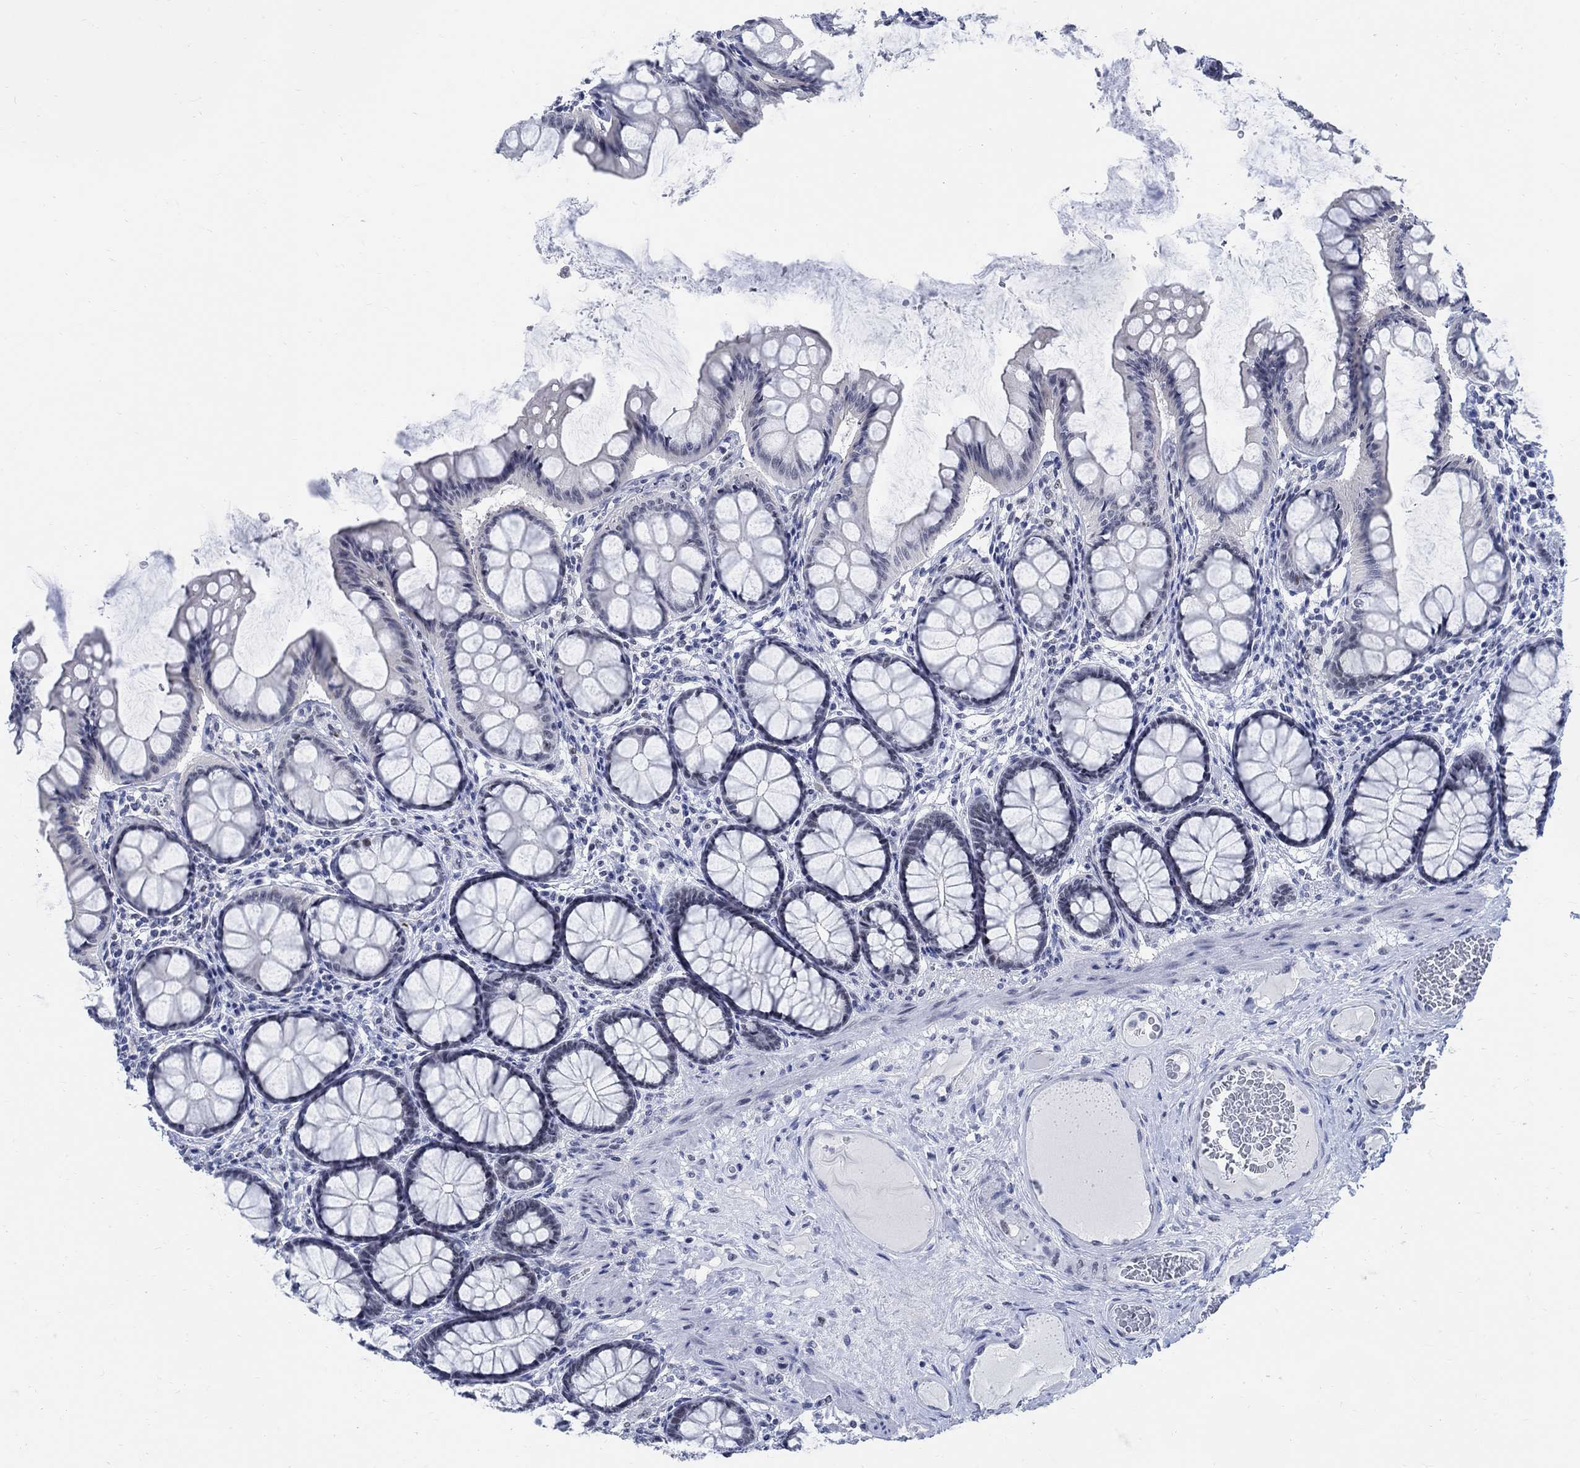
{"staining": {"intensity": "negative", "quantity": "none", "location": "none"}, "tissue": "colon", "cell_type": "Endothelial cells", "image_type": "normal", "snomed": [{"axis": "morphology", "description": "Normal tissue, NOS"}, {"axis": "topography", "description": "Colon"}], "caption": "Immunohistochemistry image of normal colon: colon stained with DAB exhibits no significant protein expression in endothelial cells. Nuclei are stained in blue.", "gene": "DLK1", "patient": {"sex": "female", "age": 65}}